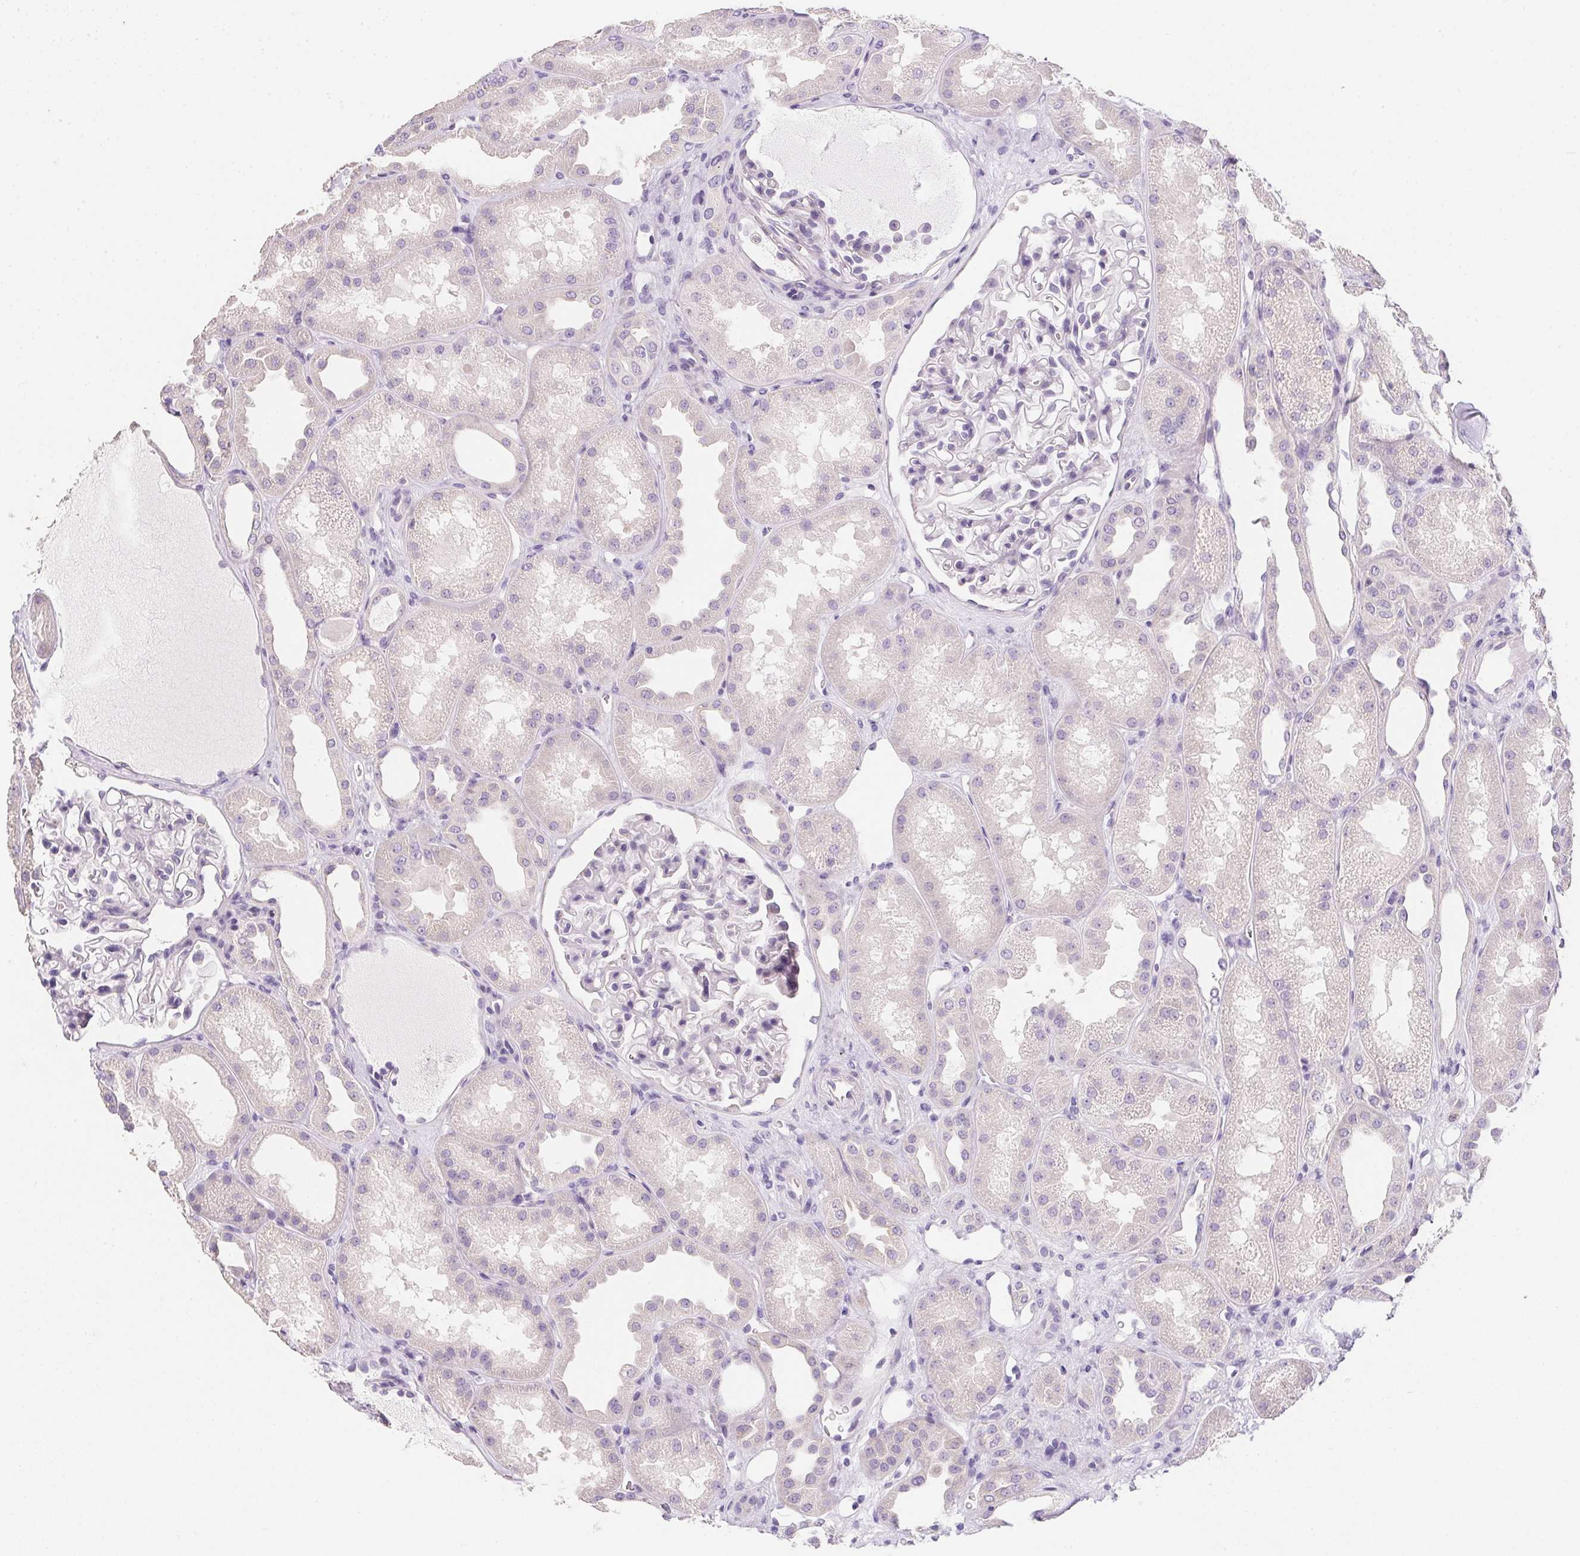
{"staining": {"intensity": "negative", "quantity": "none", "location": "none"}, "tissue": "kidney", "cell_type": "Cells in glomeruli", "image_type": "normal", "snomed": [{"axis": "morphology", "description": "Normal tissue, NOS"}, {"axis": "topography", "description": "Kidney"}], "caption": "Cells in glomeruli show no significant staining in normal kidney. (DAB (3,3'-diaminobenzidine) immunohistochemistry (IHC), high magnification).", "gene": "AQP5", "patient": {"sex": "male", "age": 61}}